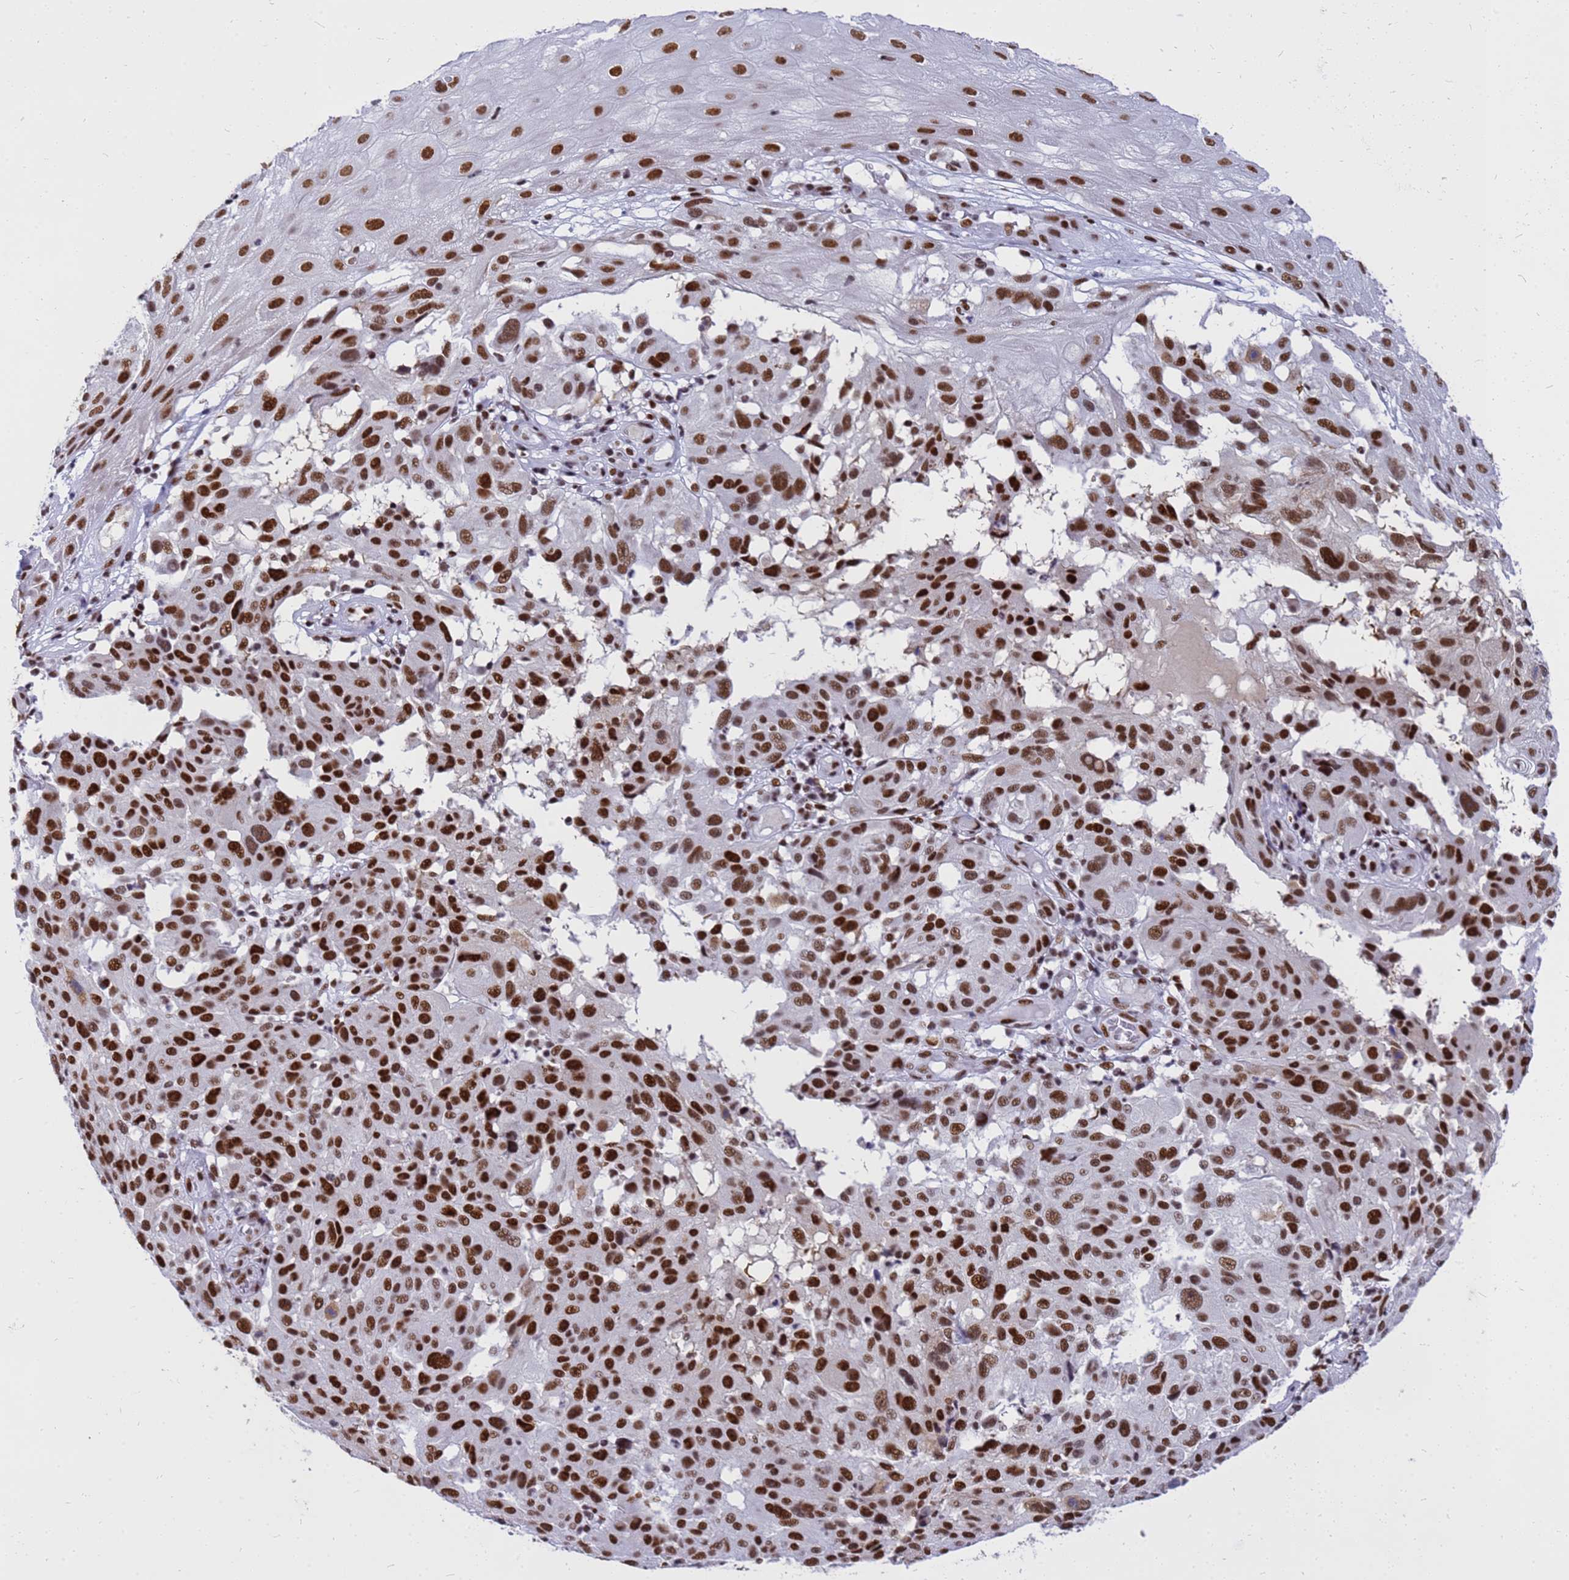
{"staining": {"intensity": "strong", "quantity": ">75%", "location": "nuclear"}, "tissue": "melanoma", "cell_type": "Tumor cells", "image_type": "cancer", "snomed": [{"axis": "morphology", "description": "Malignant melanoma, NOS"}, {"axis": "topography", "description": "Skin"}], "caption": "IHC image of neoplastic tissue: human melanoma stained using IHC reveals high levels of strong protein expression localized specifically in the nuclear of tumor cells, appearing as a nuclear brown color.", "gene": "SART3", "patient": {"sex": "male", "age": 53}}